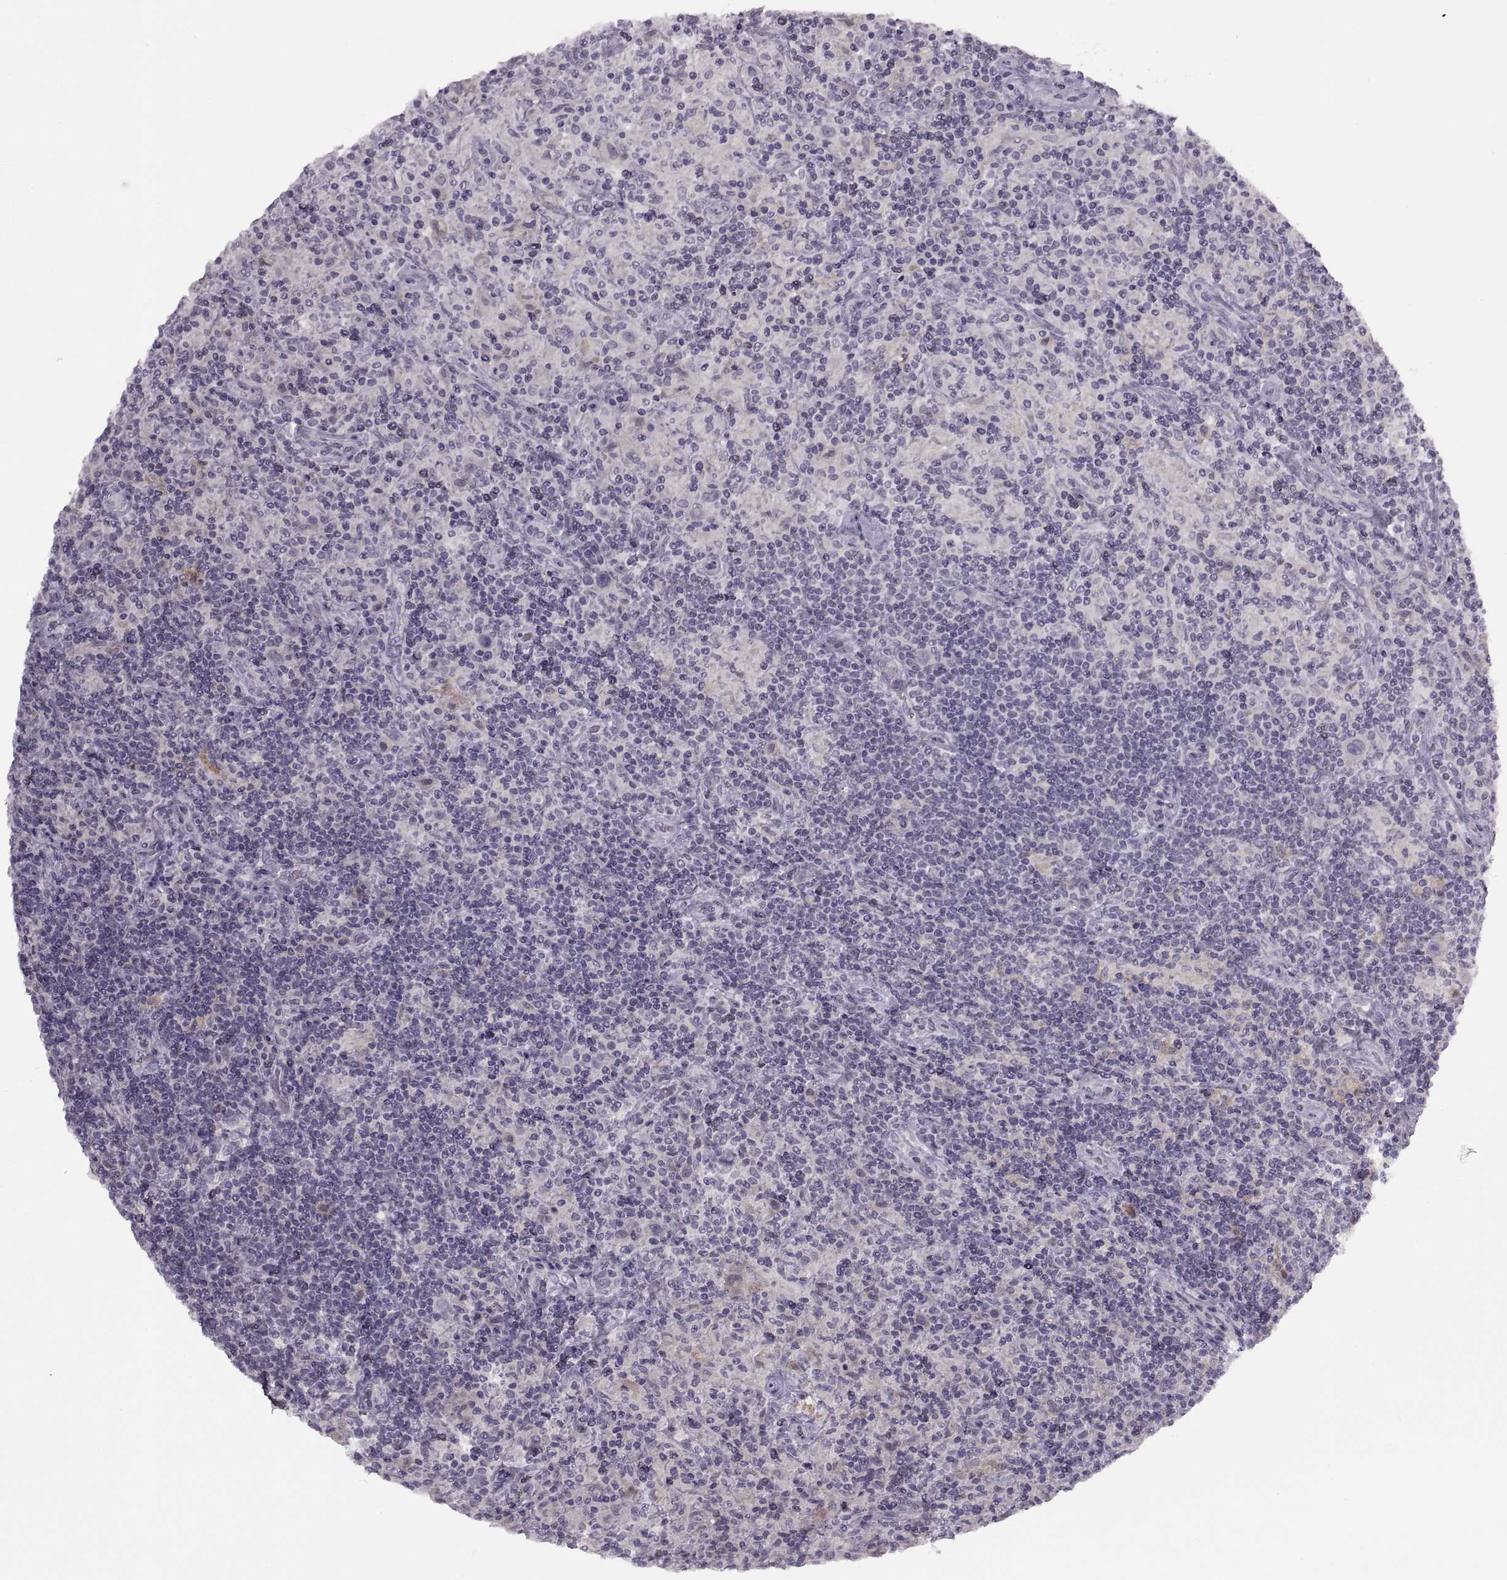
{"staining": {"intensity": "negative", "quantity": "none", "location": "none"}, "tissue": "lymphoma", "cell_type": "Tumor cells", "image_type": "cancer", "snomed": [{"axis": "morphology", "description": "Hodgkin's disease, NOS"}, {"axis": "topography", "description": "Lymph node"}], "caption": "The photomicrograph reveals no staining of tumor cells in lymphoma.", "gene": "H2AP", "patient": {"sex": "male", "age": 70}}